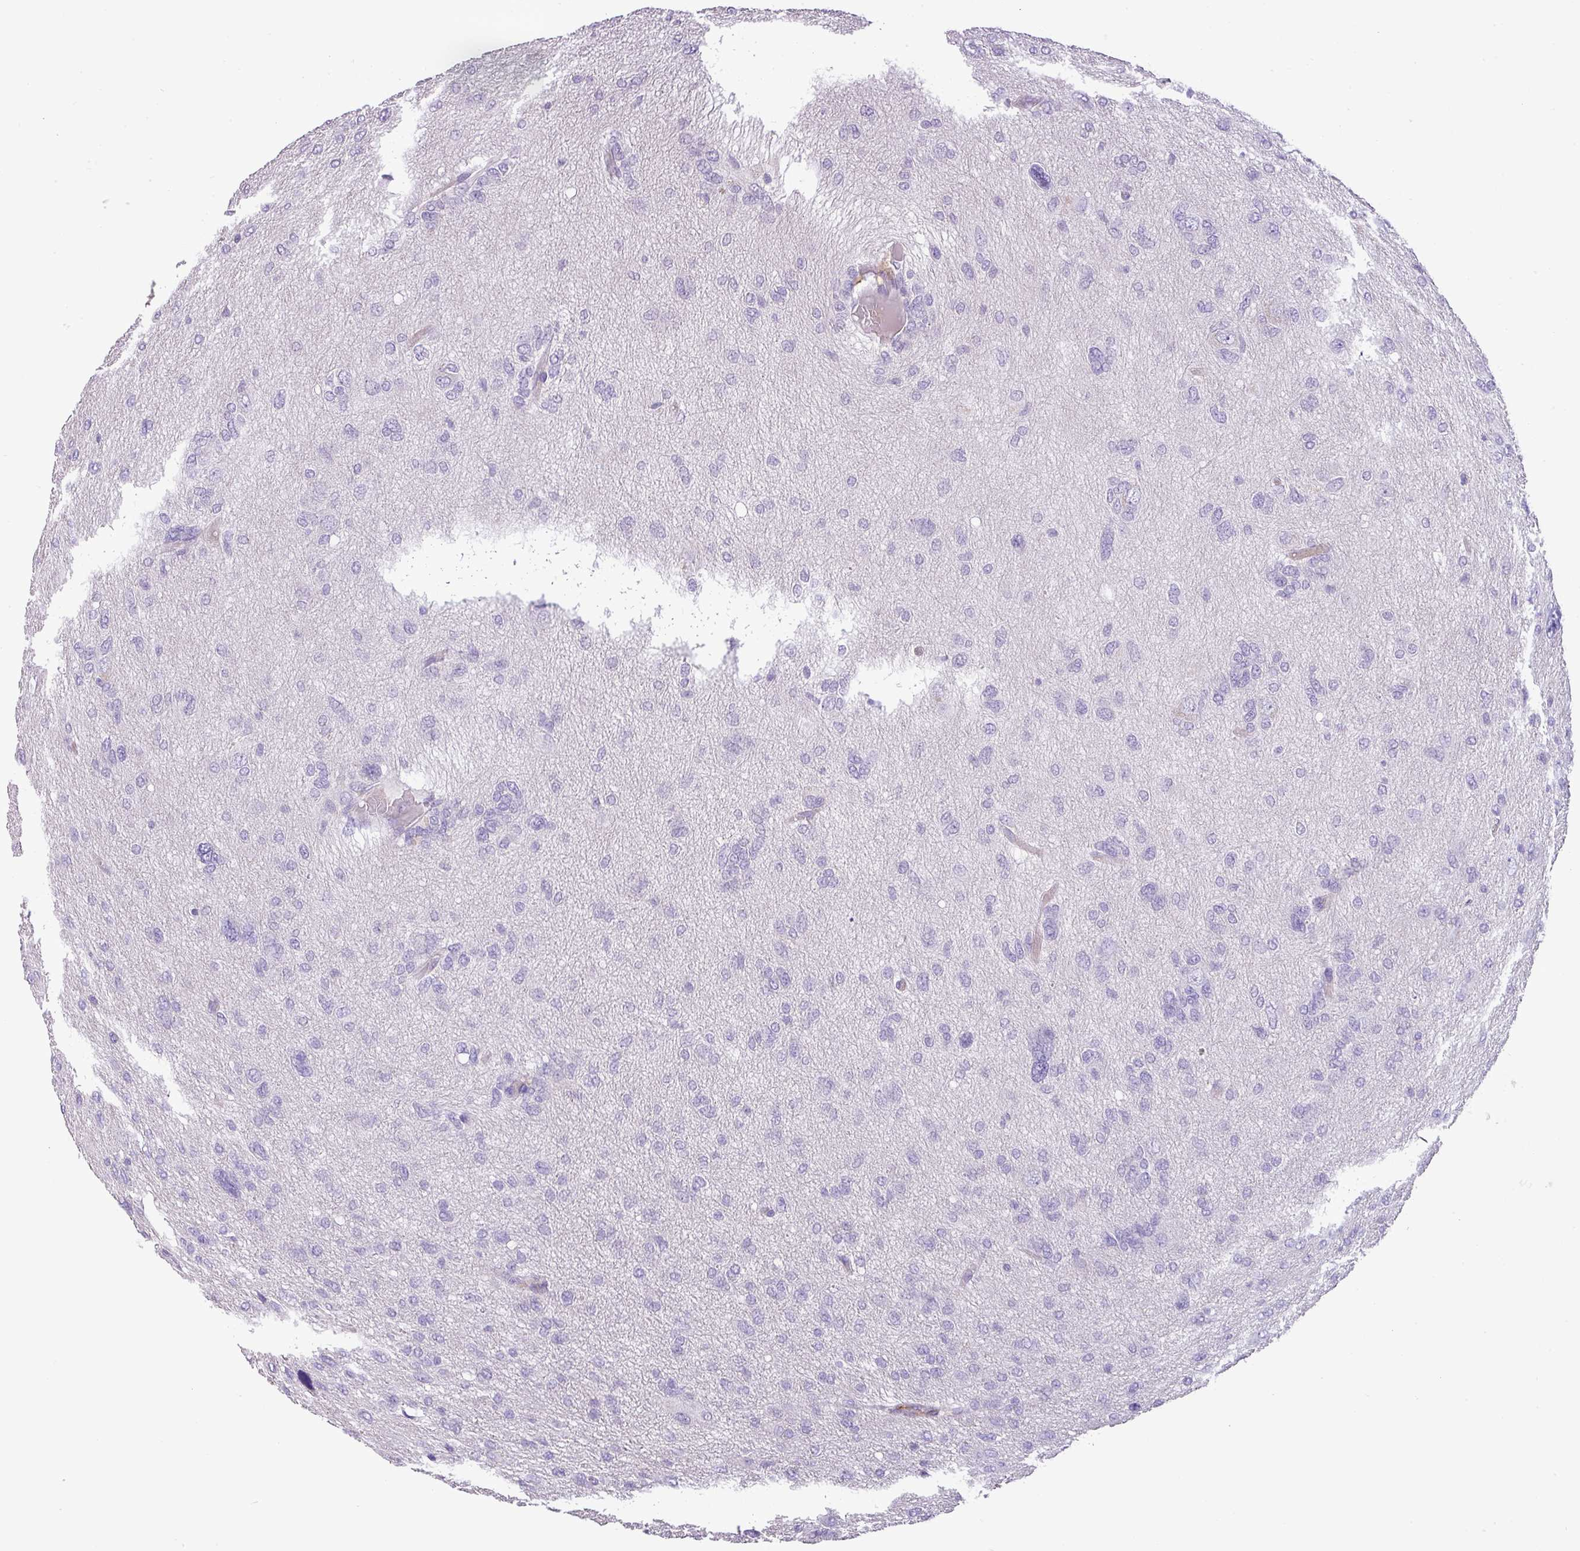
{"staining": {"intensity": "negative", "quantity": "none", "location": "none"}, "tissue": "glioma", "cell_type": "Tumor cells", "image_type": "cancer", "snomed": [{"axis": "morphology", "description": "Glioma, malignant, High grade"}, {"axis": "topography", "description": "Brain"}], "caption": "An immunohistochemistry (IHC) histopathology image of high-grade glioma (malignant) is shown. There is no staining in tumor cells of high-grade glioma (malignant).", "gene": "ENSG00000273748", "patient": {"sex": "female", "age": 59}}